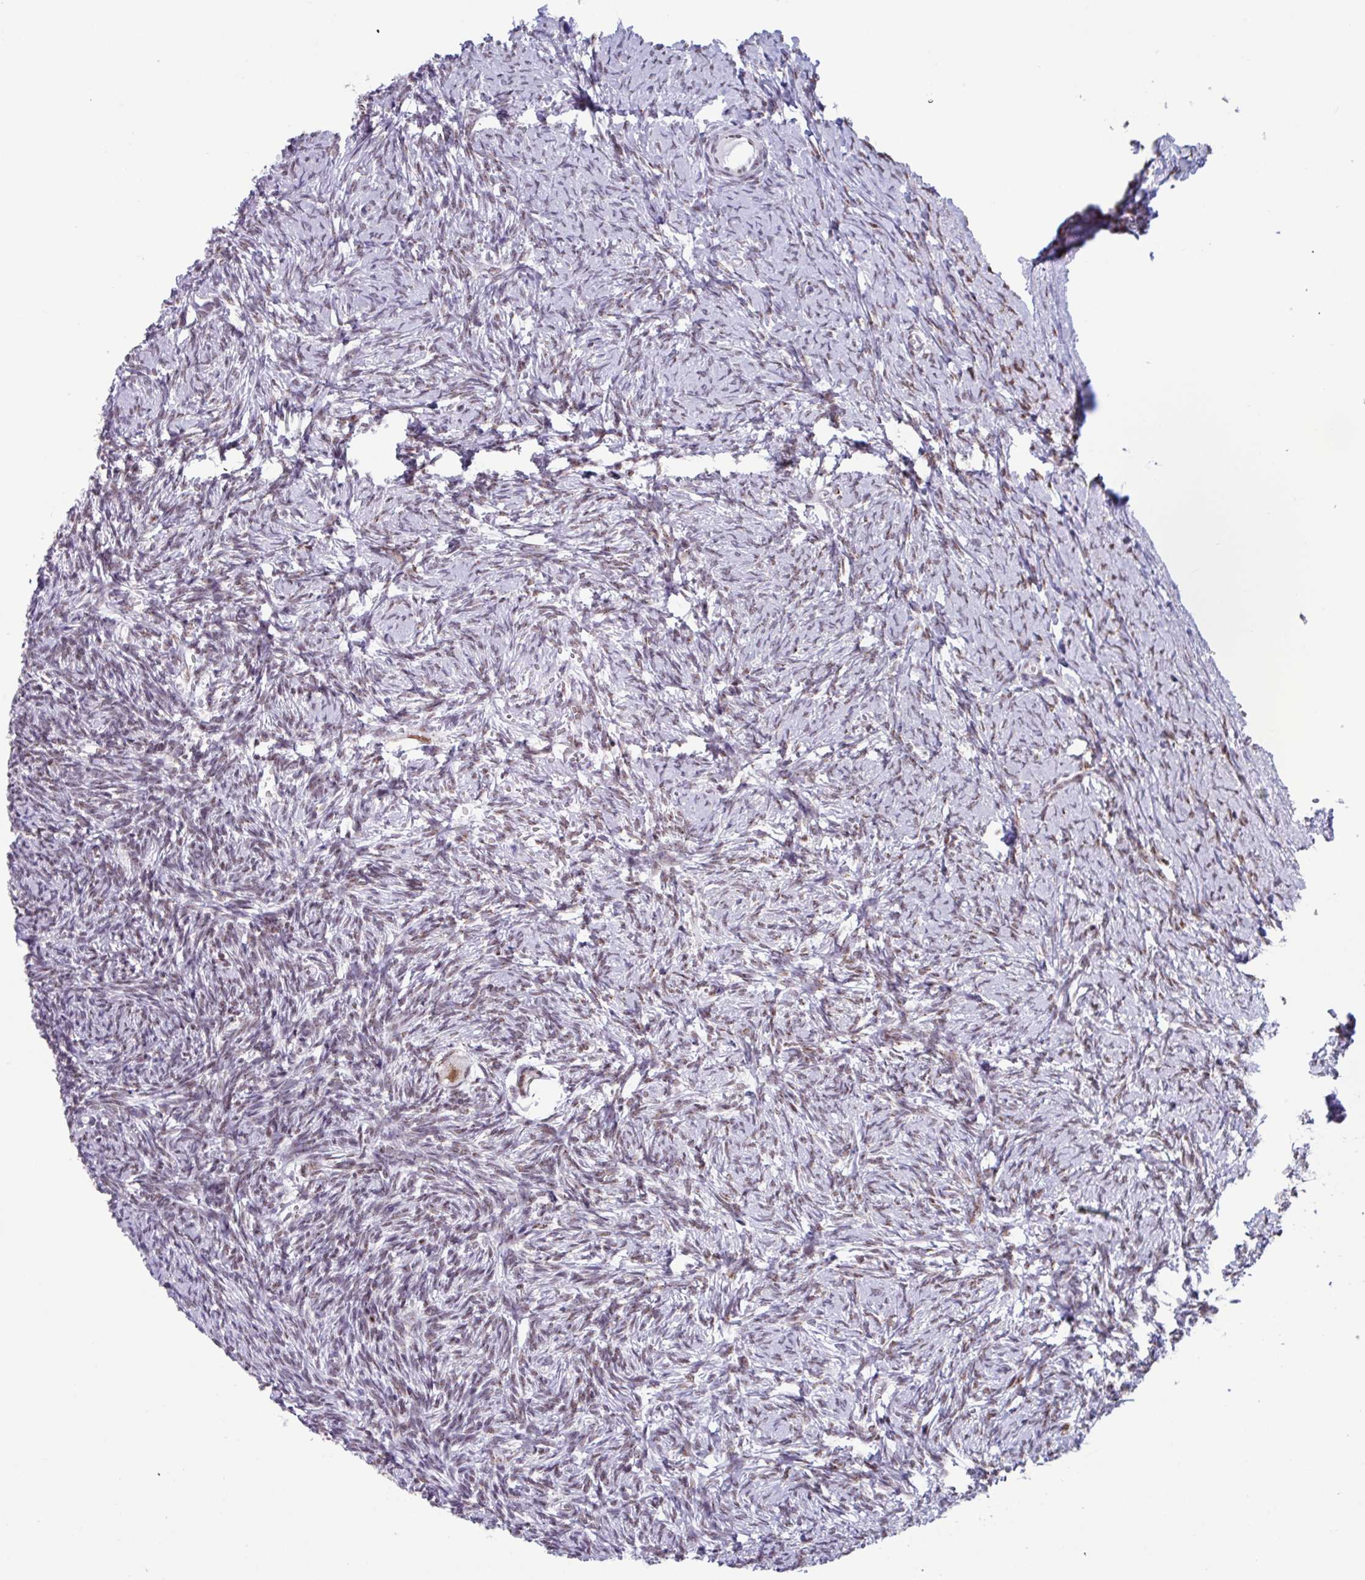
{"staining": {"intensity": "weak", "quantity": ">75%", "location": "nuclear"}, "tissue": "ovary", "cell_type": "Follicle cells", "image_type": "normal", "snomed": [{"axis": "morphology", "description": "Normal tissue, NOS"}, {"axis": "topography", "description": "Ovary"}], "caption": "Immunohistochemistry (IHC) photomicrograph of unremarkable ovary stained for a protein (brown), which exhibits low levels of weak nuclear staining in about >75% of follicle cells.", "gene": "PUF60", "patient": {"sex": "female", "age": 39}}